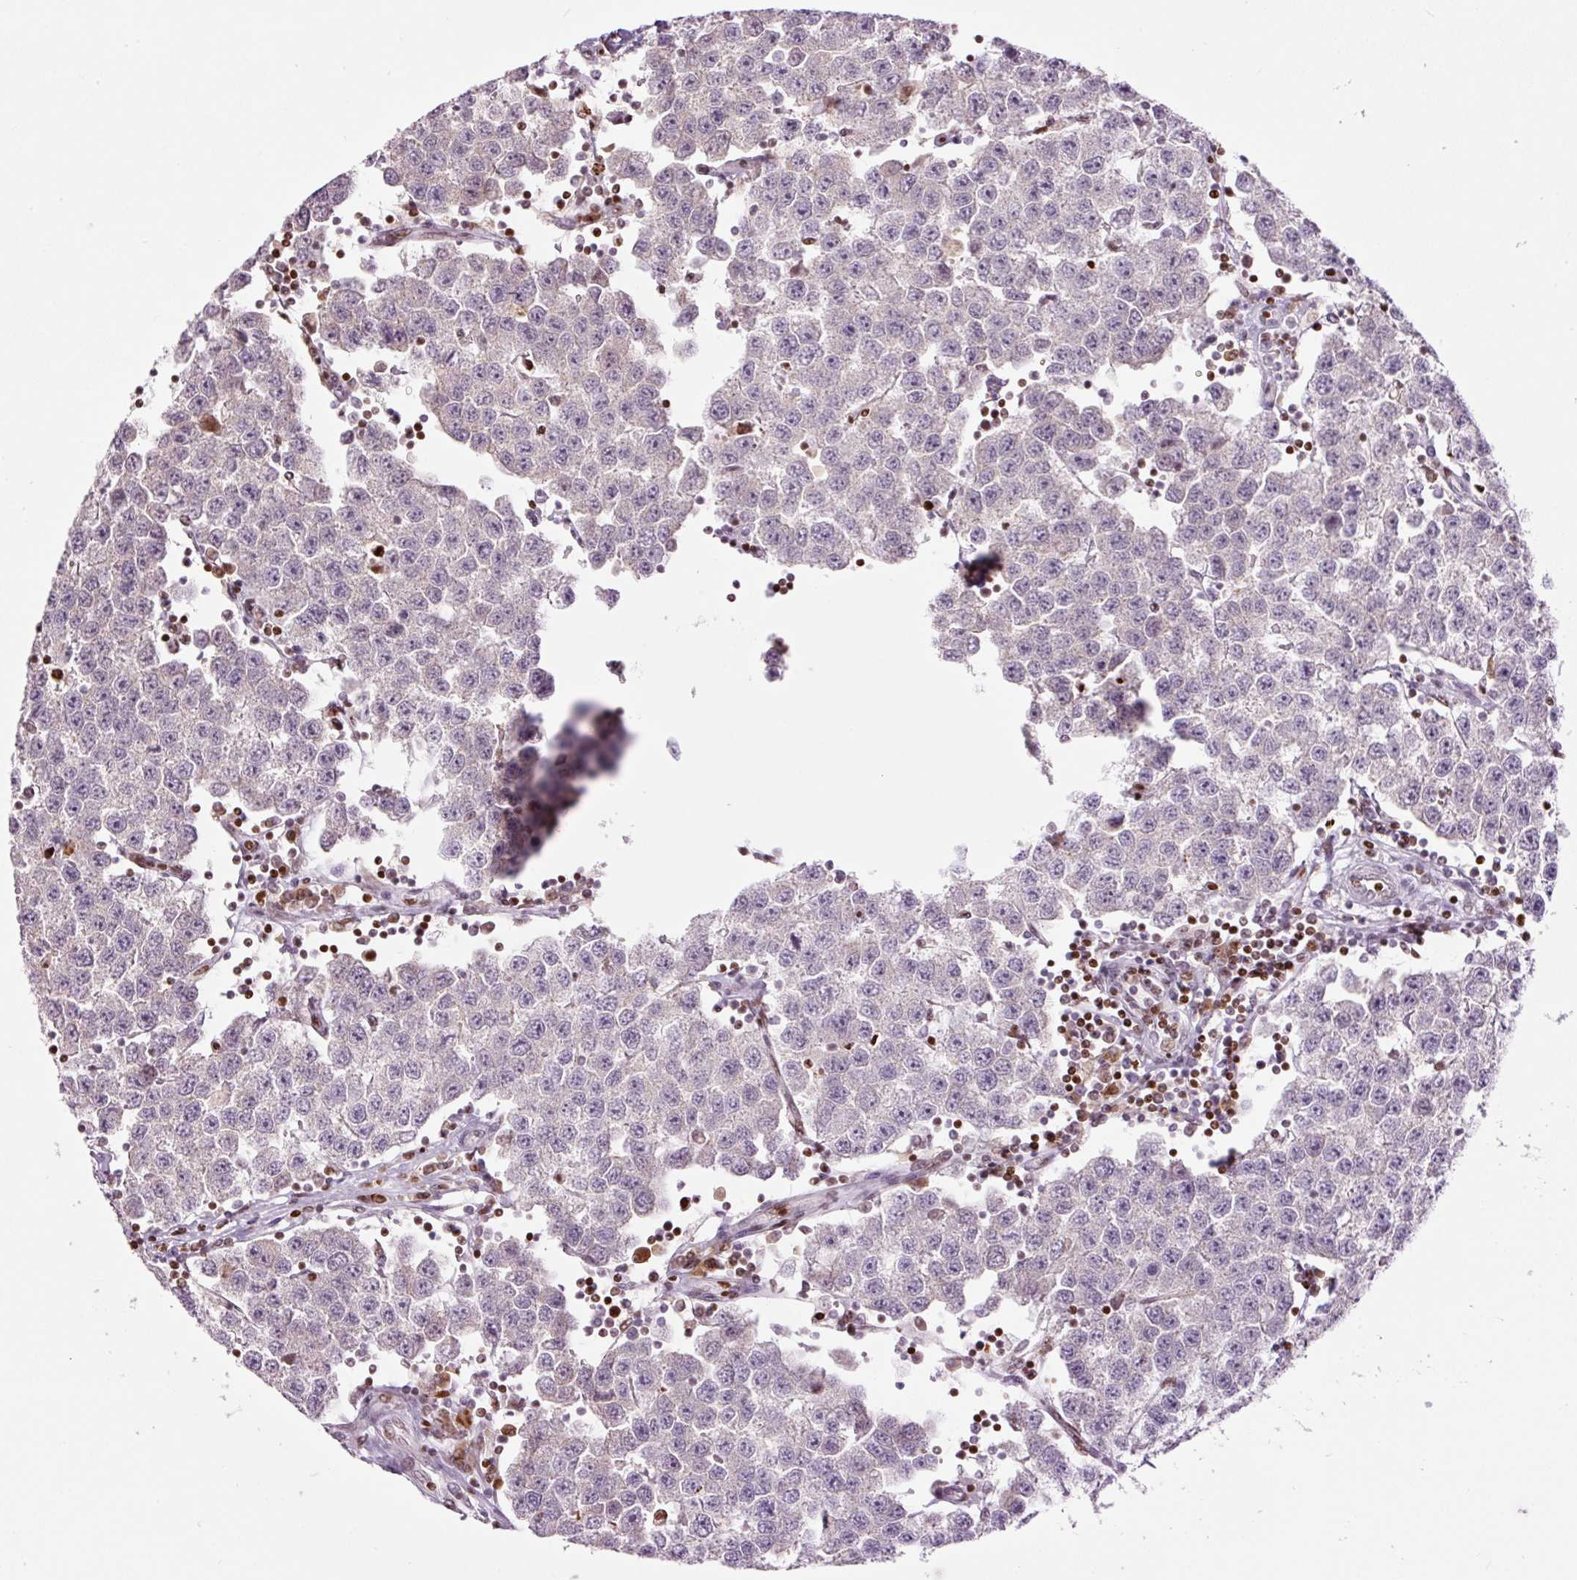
{"staining": {"intensity": "negative", "quantity": "none", "location": "none"}, "tissue": "testis cancer", "cell_type": "Tumor cells", "image_type": "cancer", "snomed": [{"axis": "morphology", "description": "Seminoma, NOS"}, {"axis": "topography", "description": "Testis"}], "caption": "Immunohistochemistry (IHC) of testis cancer (seminoma) exhibits no expression in tumor cells.", "gene": "TMEM177", "patient": {"sex": "male", "age": 34}}